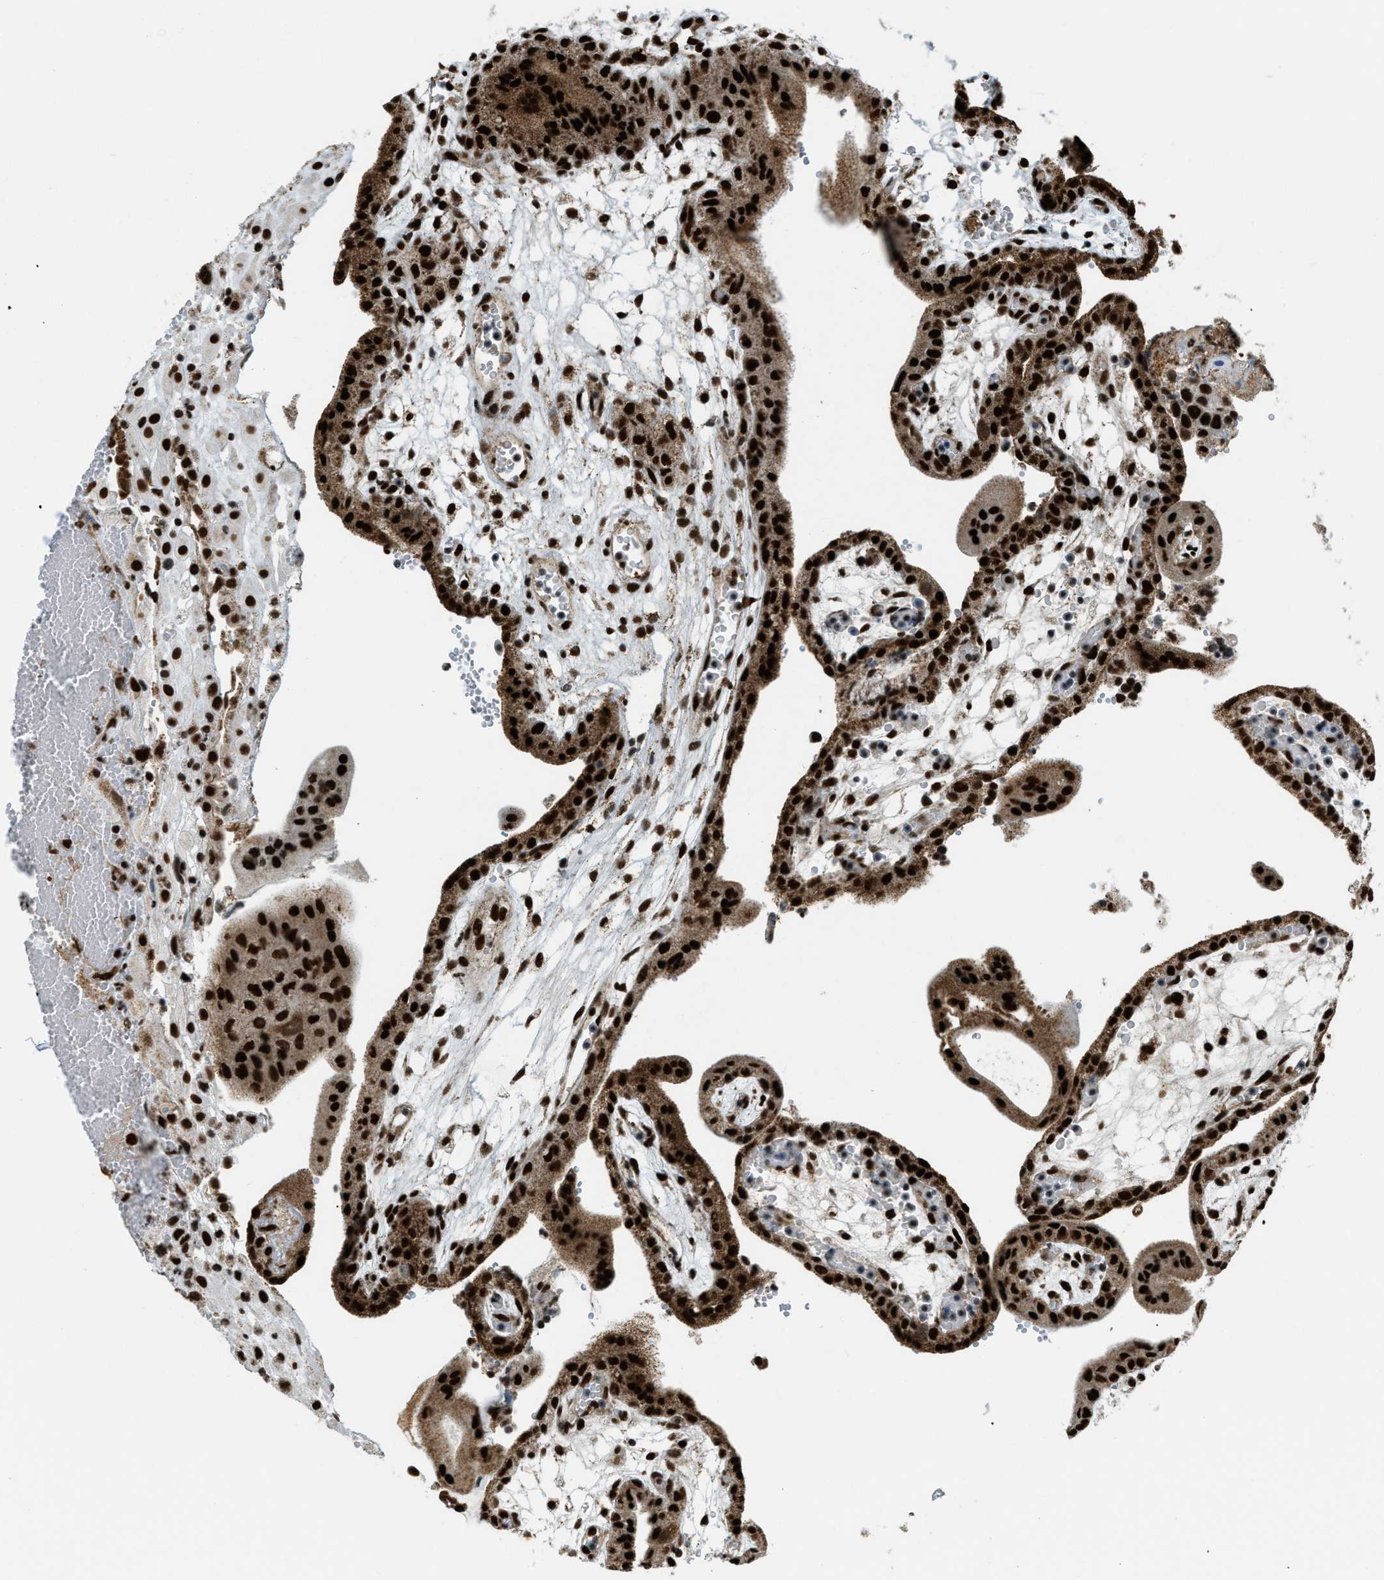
{"staining": {"intensity": "strong", "quantity": ">75%", "location": "nuclear"}, "tissue": "placenta", "cell_type": "Decidual cells", "image_type": "normal", "snomed": [{"axis": "morphology", "description": "Normal tissue, NOS"}, {"axis": "topography", "description": "Placenta"}], "caption": "Immunohistochemical staining of normal human placenta reveals strong nuclear protein staining in about >75% of decidual cells.", "gene": "GABPB1", "patient": {"sex": "female", "age": 18}}